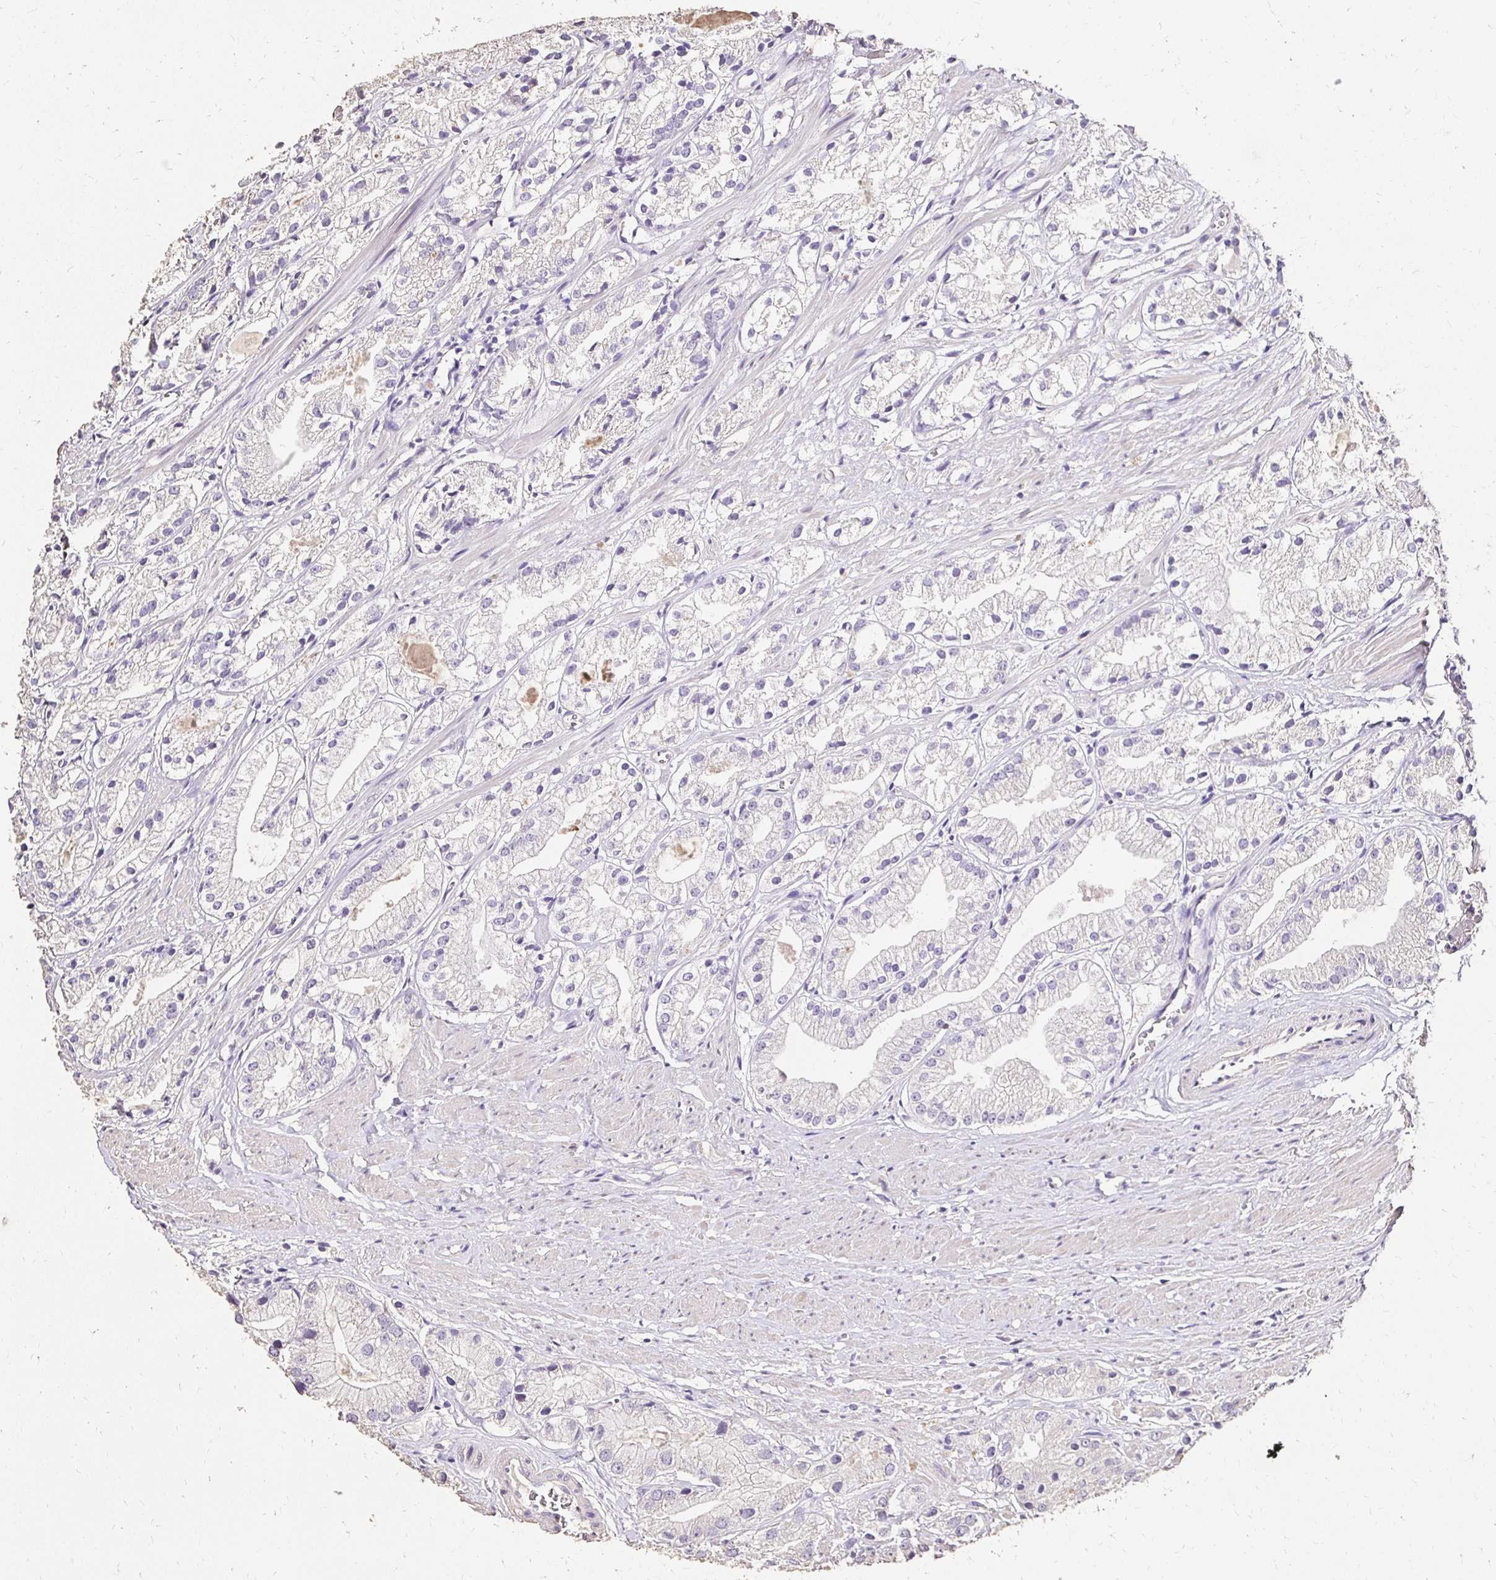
{"staining": {"intensity": "negative", "quantity": "none", "location": "none"}, "tissue": "prostate cancer", "cell_type": "Tumor cells", "image_type": "cancer", "snomed": [{"axis": "morphology", "description": "Adenocarcinoma, Low grade"}, {"axis": "topography", "description": "Prostate"}], "caption": "The immunohistochemistry histopathology image has no significant positivity in tumor cells of prostate cancer tissue.", "gene": "UGT1A6", "patient": {"sex": "male", "age": 69}}